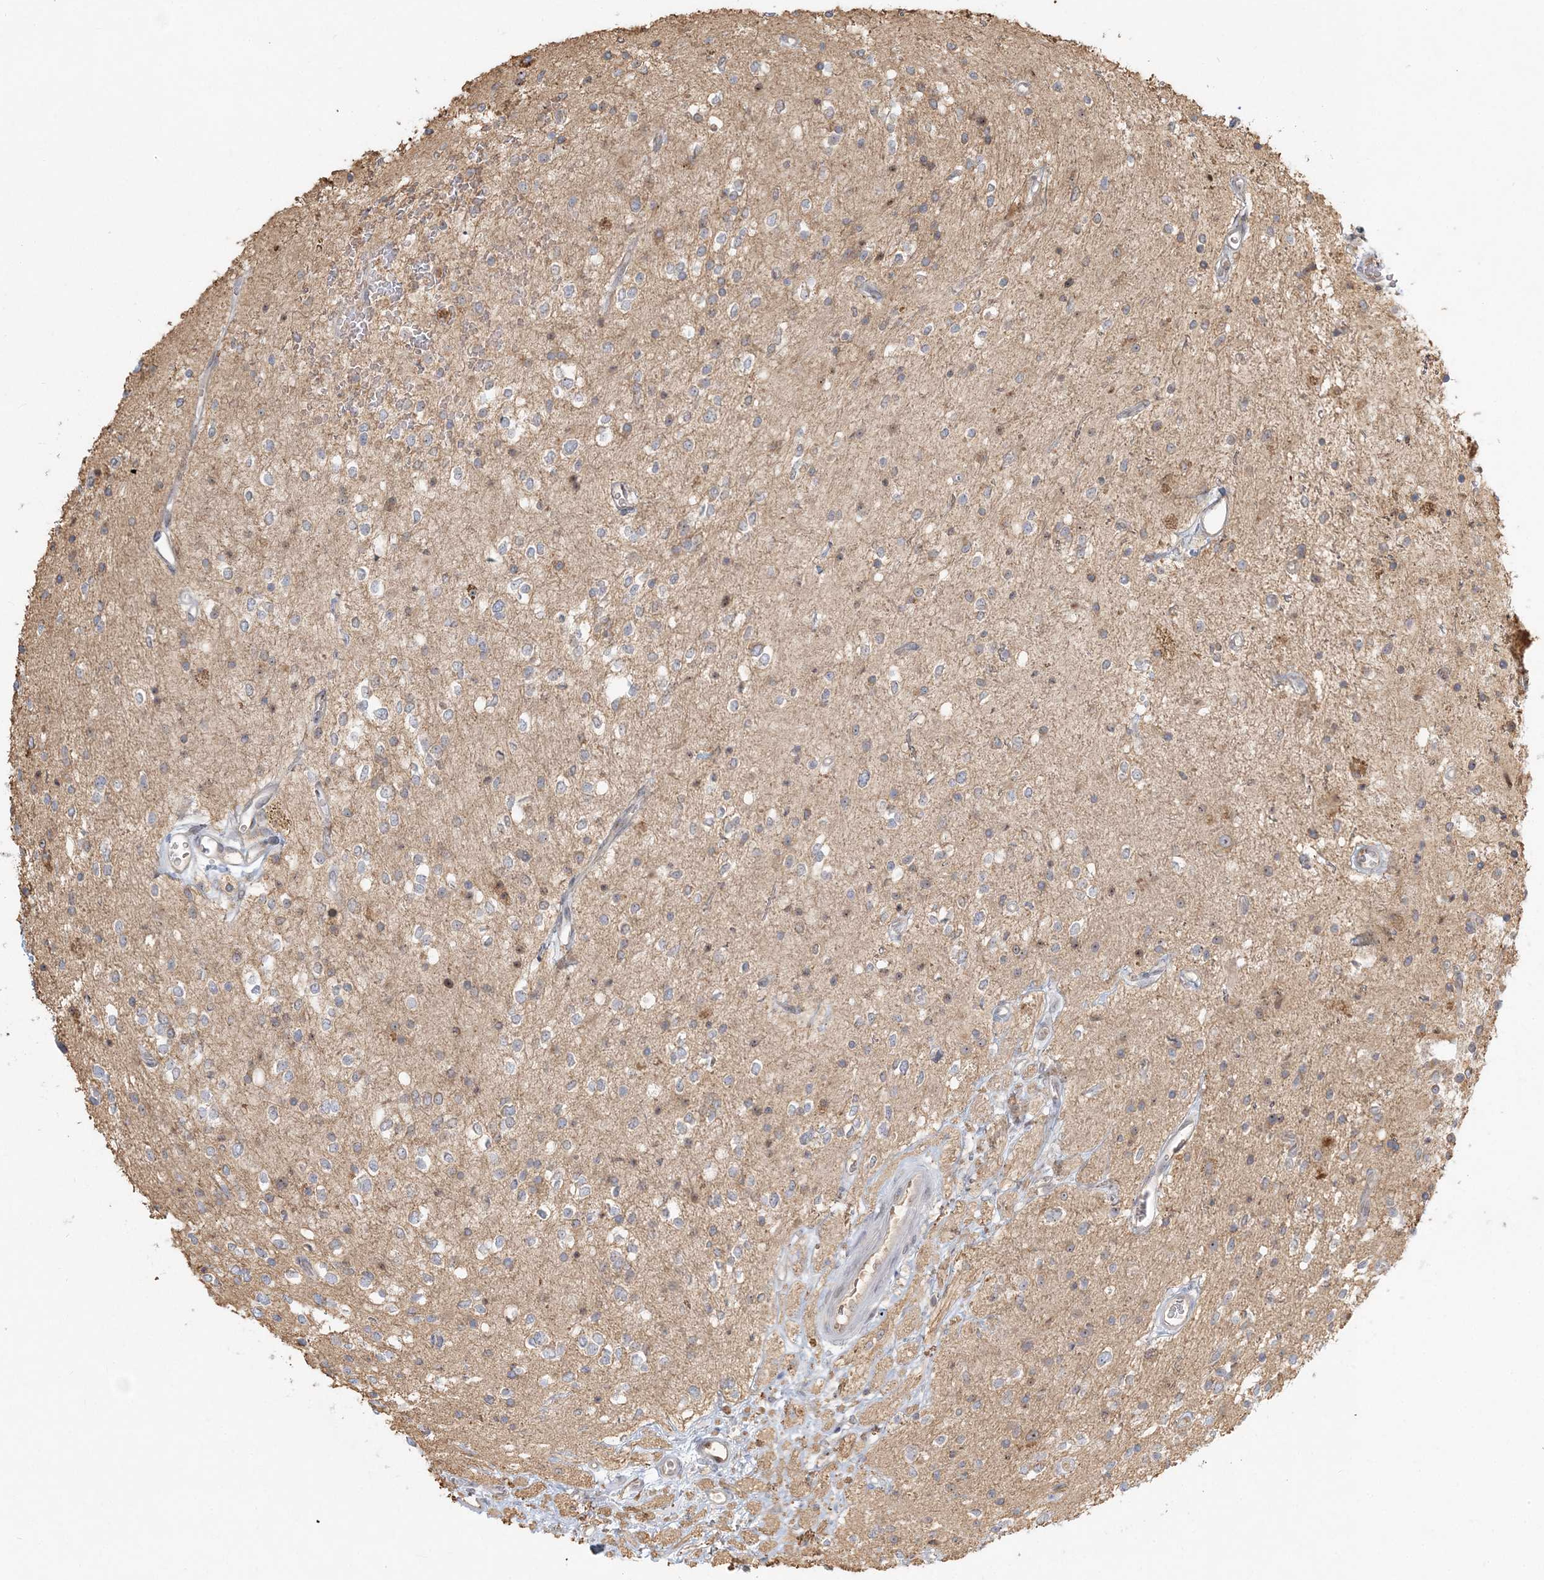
{"staining": {"intensity": "weak", "quantity": "<25%", "location": "cytoplasmic/membranous"}, "tissue": "glioma", "cell_type": "Tumor cells", "image_type": "cancer", "snomed": [{"axis": "morphology", "description": "Glioma, malignant, High grade"}, {"axis": "topography", "description": "Brain"}], "caption": "Tumor cells show no significant positivity in malignant glioma (high-grade).", "gene": "AP1AR", "patient": {"sex": "male", "age": 34}}